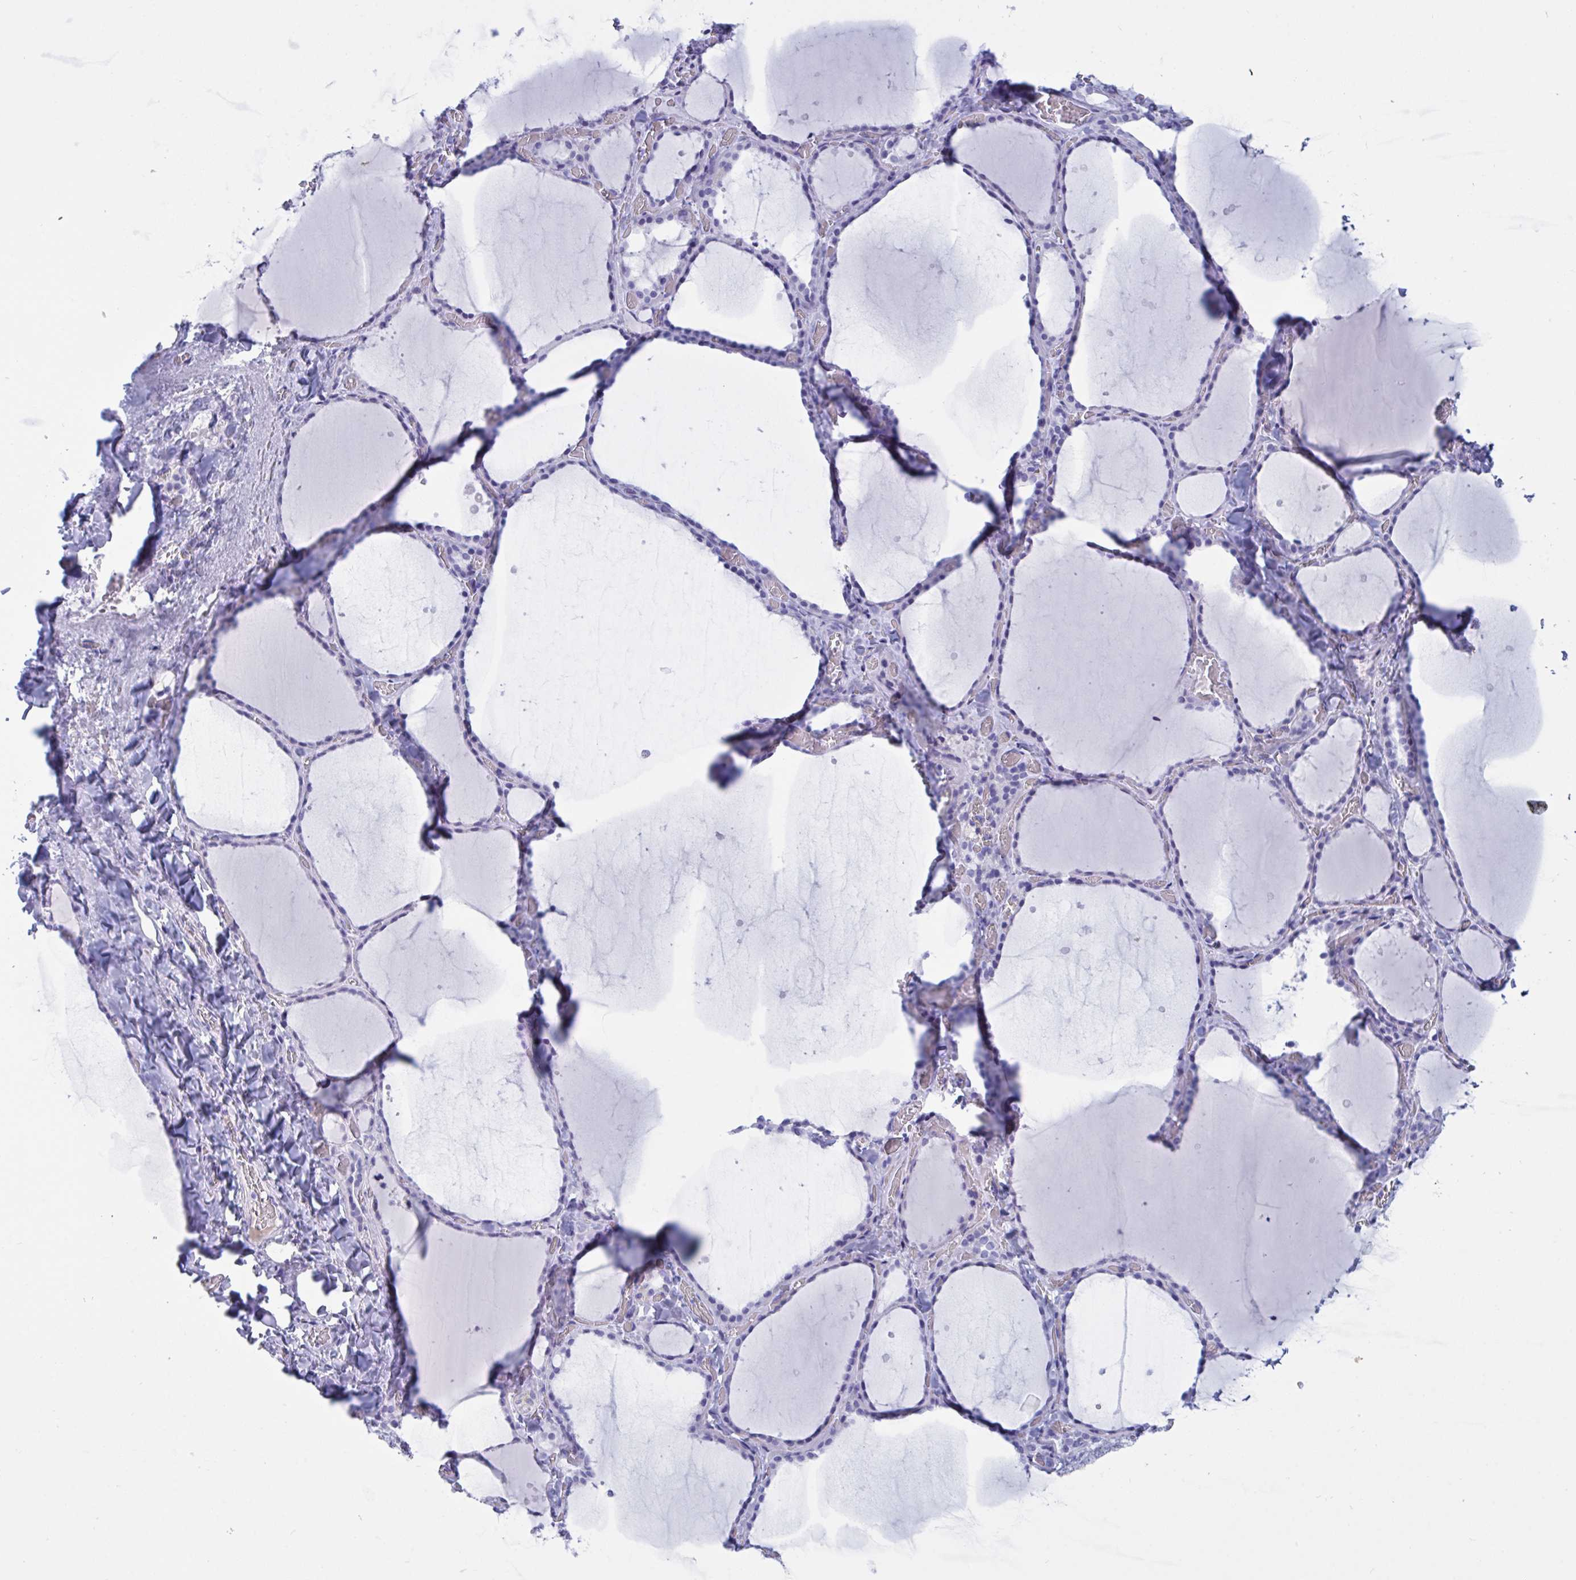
{"staining": {"intensity": "negative", "quantity": "none", "location": "none"}, "tissue": "thyroid gland", "cell_type": "Glandular cells", "image_type": "normal", "snomed": [{"axis": "morphology", "description": "Normal tissue, NOS"}, {"axis": "topography", "description": "Thyroid gland"}], "caption": "Immunohistochemistry (IHC) micrograph of normal thyroid gland stained for a protein (brown), which reveals no positivity in glandular cells. (Immunohistochemistry (IHC), brightfield microscopy, high magnification).", "gene": "OXLD1", "patient": {"sex": "female", "age": 36}}